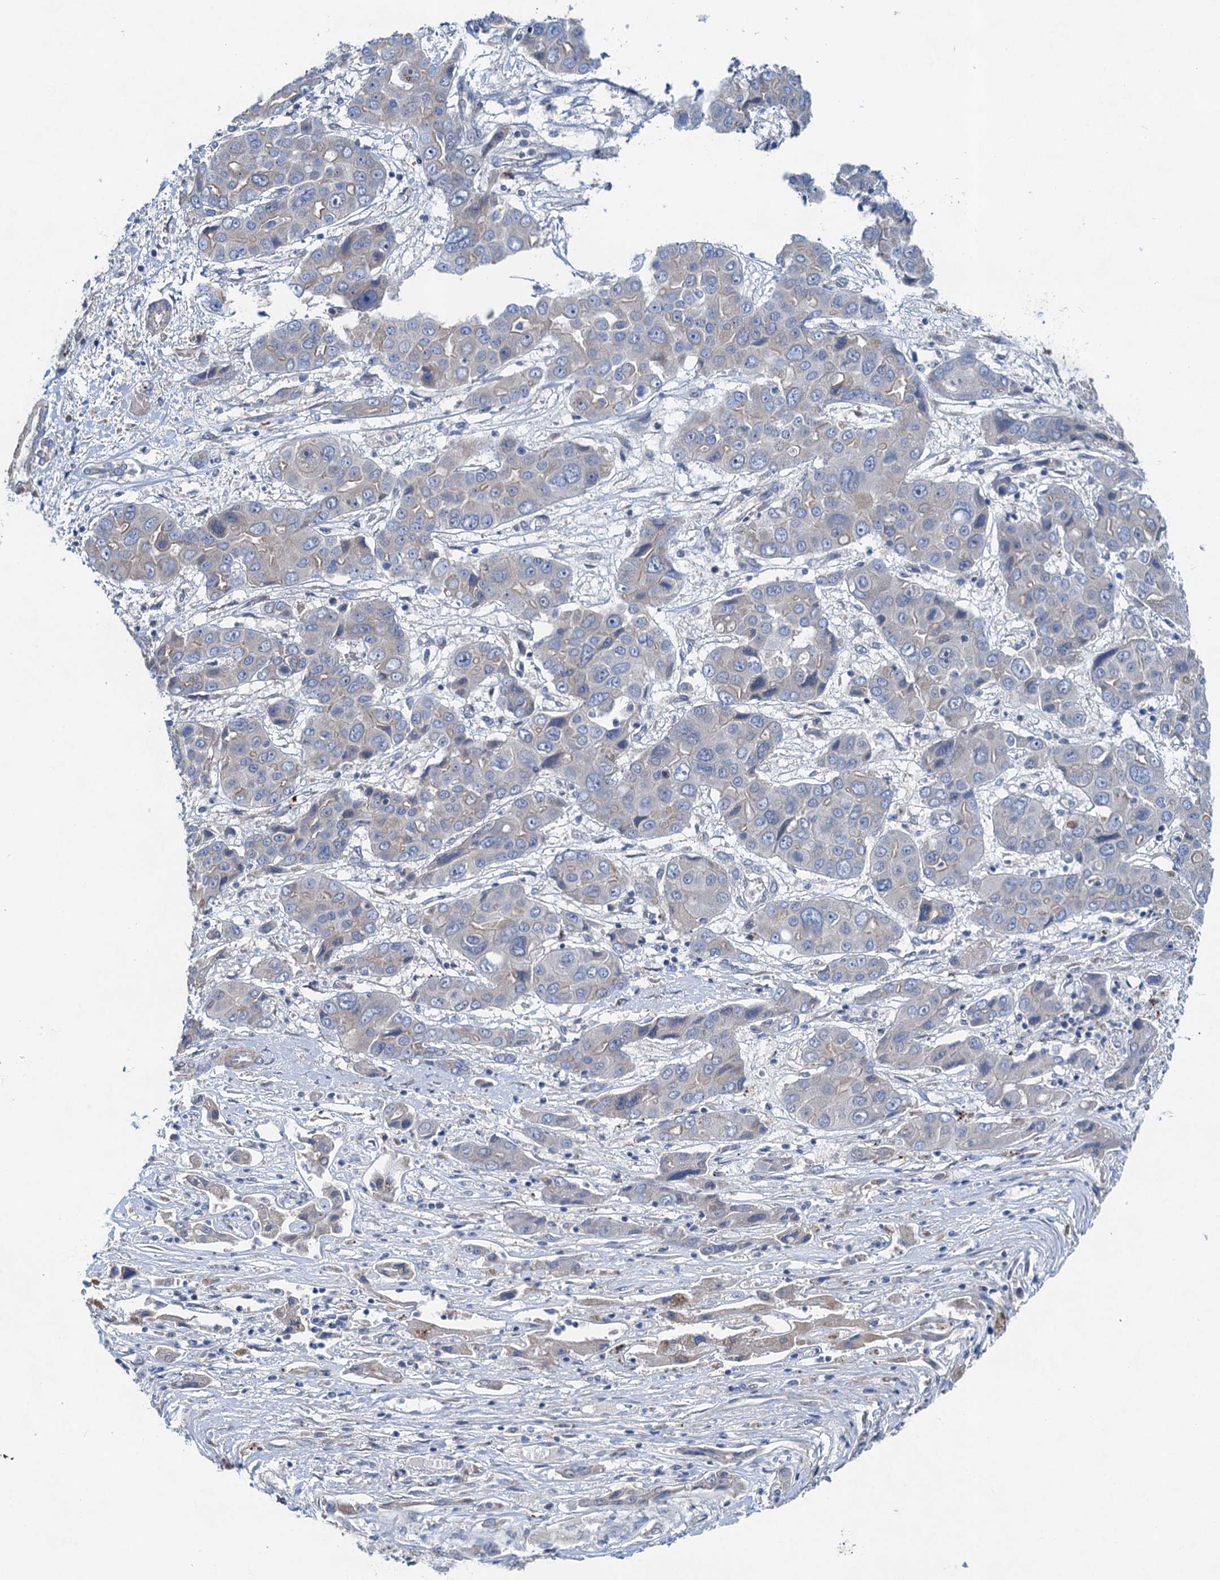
{"staining": {"intensity": "negative", "quantity": "none", "location": "none"}, "tissue": "liver cancer", "cell_type": "Tumor cells", "image_type": "cancer", "snomed": [{"axis": "morphology", "description": "Cholangiocarcinoma"}, {"axis": "topography", "description": "Liver"}], "caption": "Protein analysis of cholangiocarcinoma (liver) displays no significant positivity in tumor cells.", "gene": "NBEA", "patient": {"sex": "male", "age": 67}}